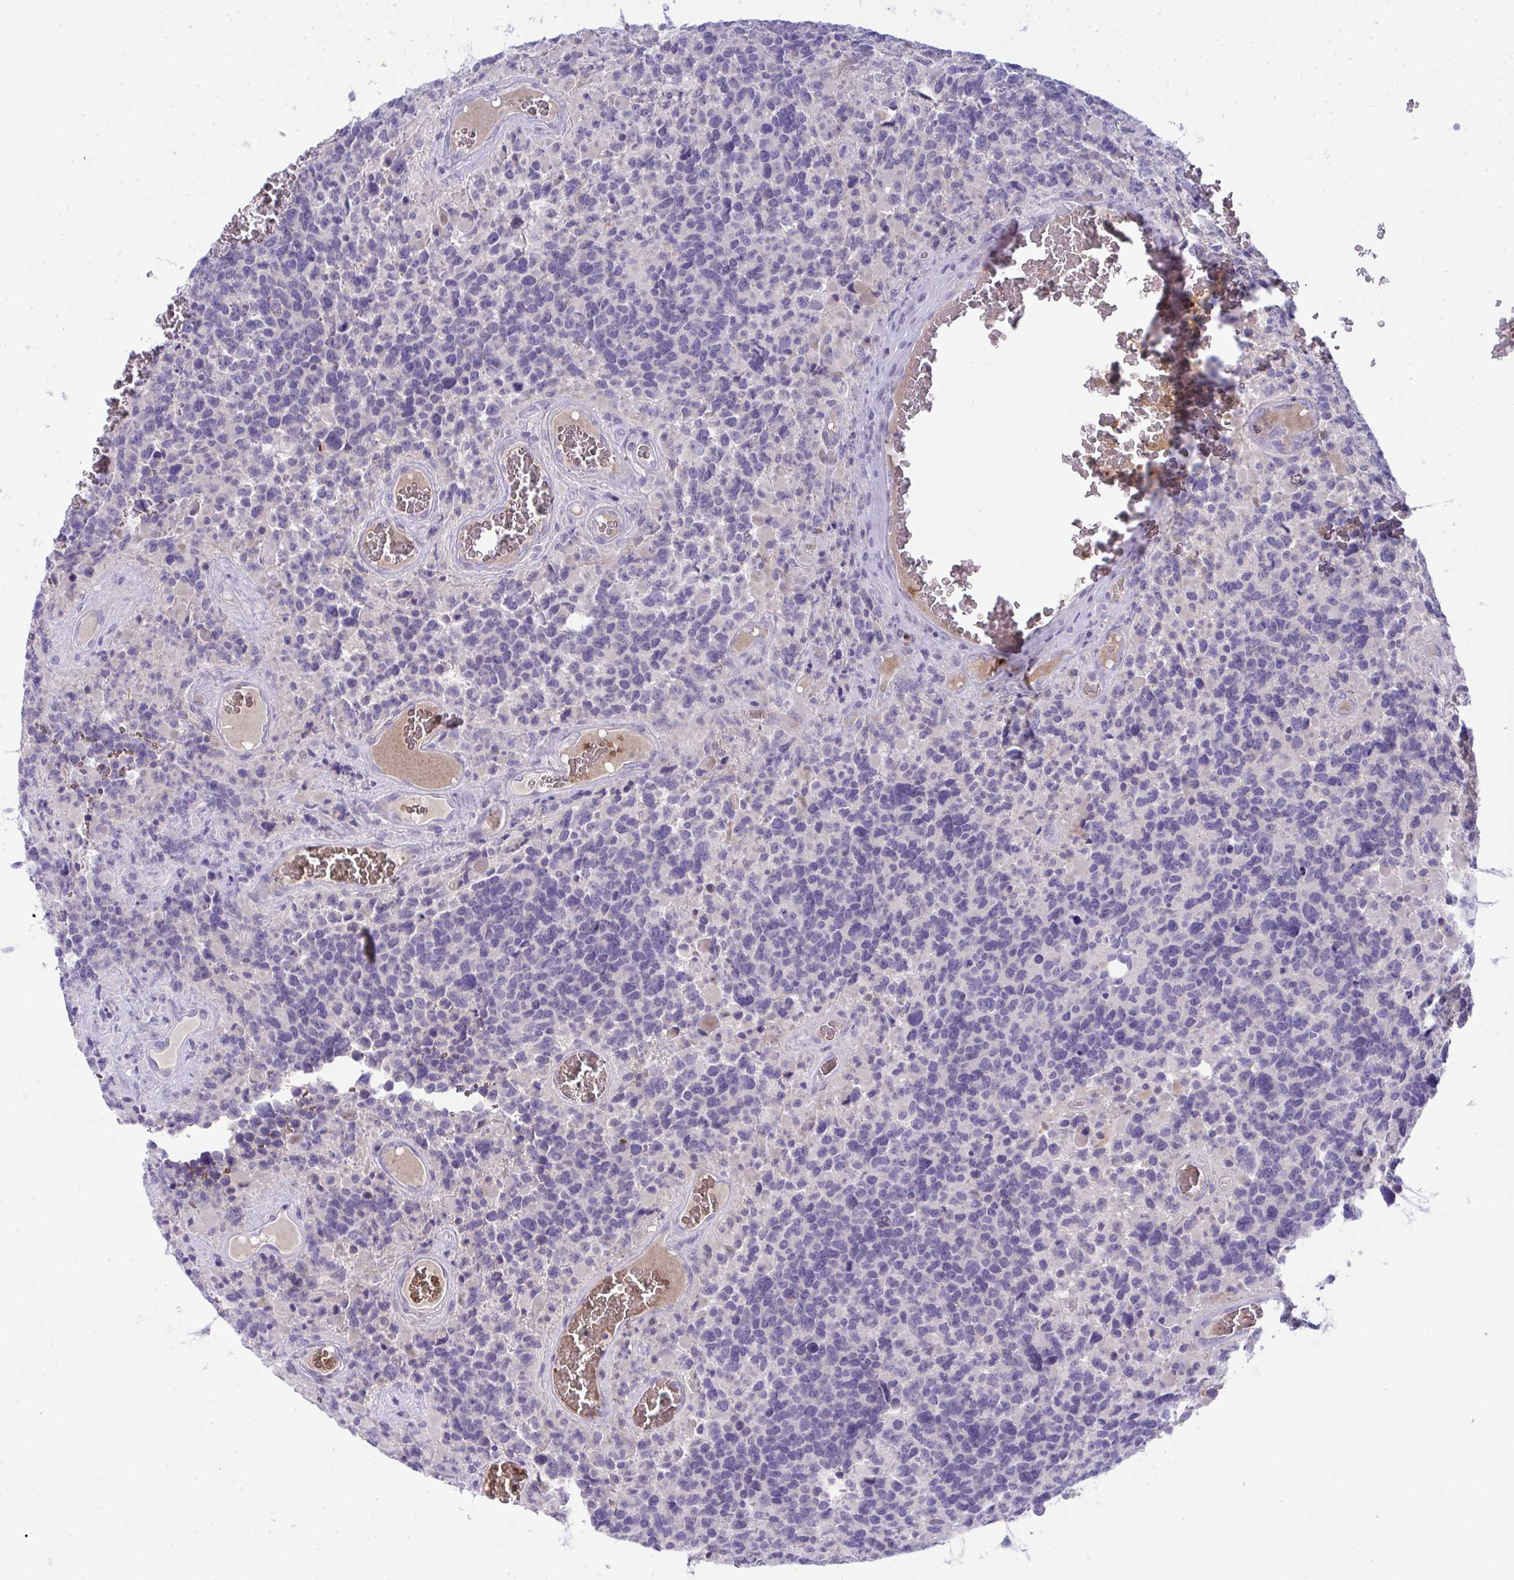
{"staining": {"intensity": "negative", "quantity": "none", "location": "none"}, "tissue": "glioma", "cell_type": "Tumor cells", "image_type": "cancer", "snomed": [{"axis": "morphology", "description": "Glioma, malignant, High grade"}, {"axis": "topography", "description": "Brain"}], "caption": "An image of human glioma is negative for staining in tumor cells.", "gene": "SPTB", "patient": {"sex": "female", "age": 40}}